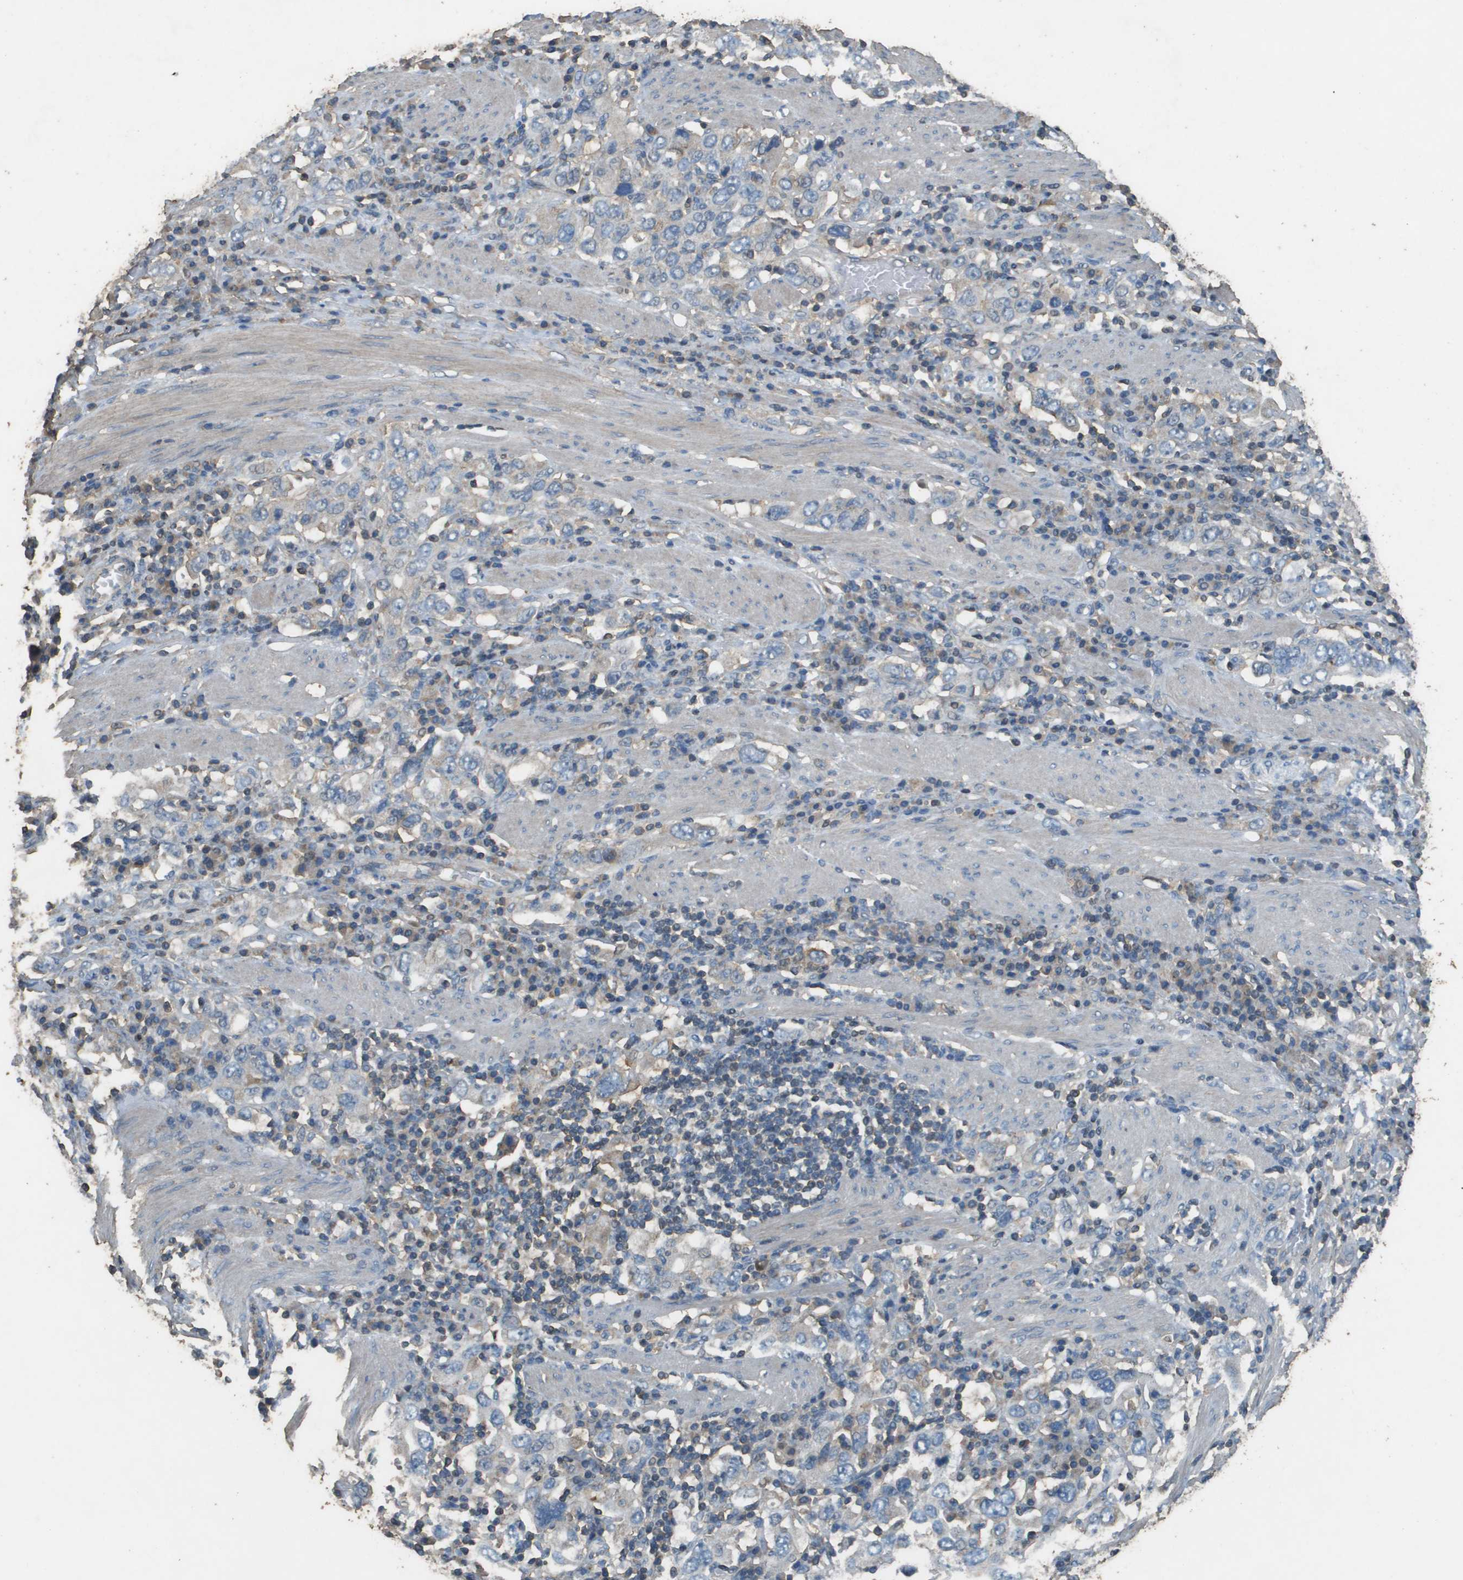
{"staining": {"intensity": "negative", "quantity": "none", "location": "none"}, "tissue": "stomach cancer", "cell_type": "Tumor cells", "image_type": "cancer", "snomed": [{"axis": "morphology", "description": "Adenocarcinoma, NOS"}, {"axis": "topography", "description": "Stomach, upper"}], "caption": "Adenocarcinoma (stomach) was stained to show a protein in brown. There is no significant staining in tumor cells. The staining is performed using DAB brown chromogen with nuclei counter-stained in using hematoxylin.", "gene": "MS4A7", "patient": {"sex": "male", "age": 62}}